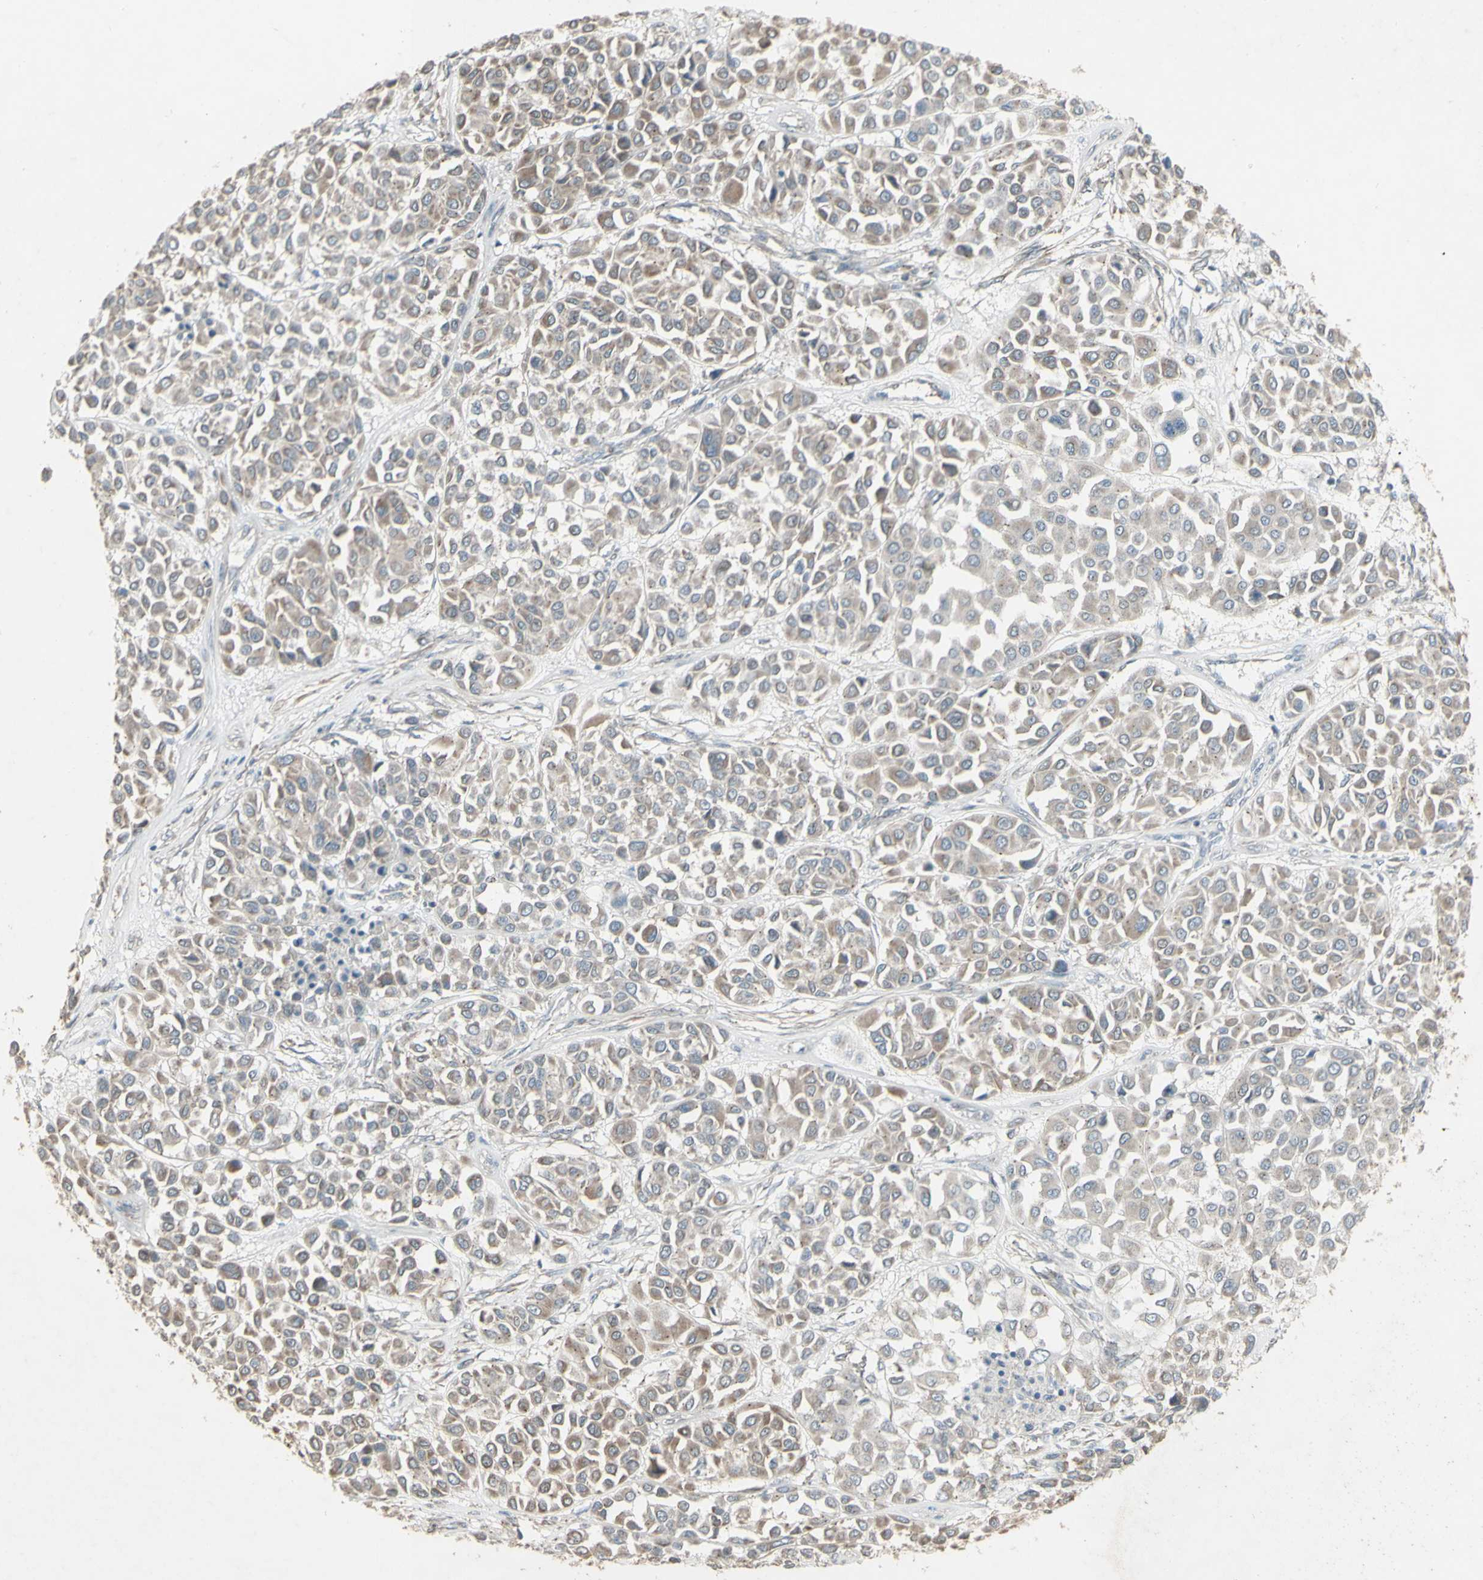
{"staining": {"intensity": "weak", "quantity": ">75%", "location": "cytoplasmic/membranous"}, "tissue": "melanoma", "cell_type": "Tumor cells", "image_type": "cancer", "snomed": [{"axis": "morphology", "description": "Malignant melanoma, Metastatic site"}, {"axis": "topography", "description": "Soft tissue"}], "caption": "Human malignant melanoma (metastatic site) stained with a protein marker demonstrates weak staining in tumor cells.", "gene": "FXYD3", "patient": {"sex": "male", "age": 41}}